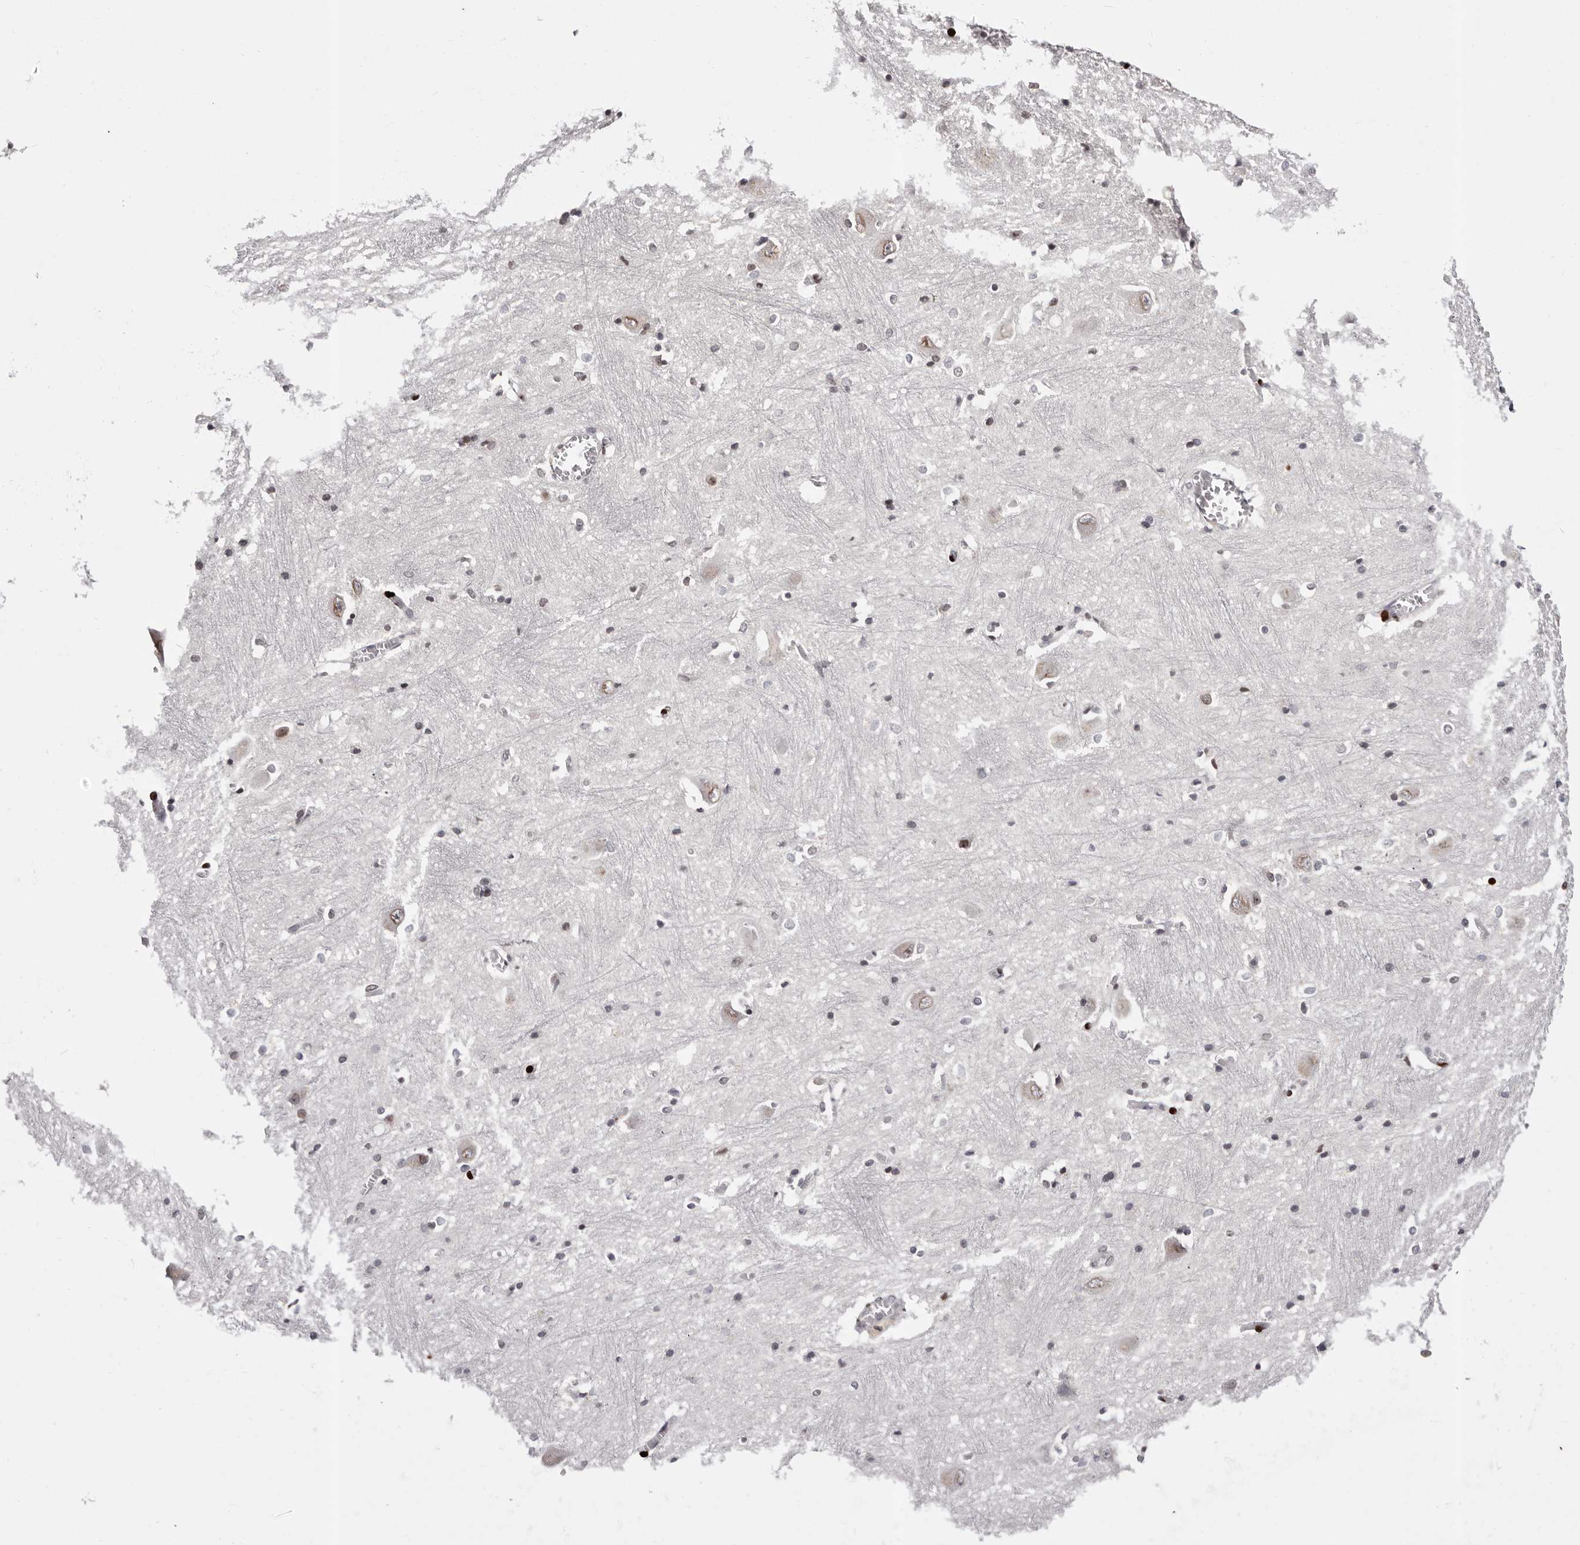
{"staining": {"intensity": "moderate", "quantity": "<25%", "location": "nuclear"}, "tissue": "caudate", "cell_type": "Glial cells", "image_type": "normal", "snomed": [{"axis": "morphology", "description": "Normal tissue, NOS"}, {"axis": "topography", "description": "Lateral ventricle wall"}], "caption": "This histopathology image reveals normal caudate stained with immunohistochemistry to label a protein in brown. The nuclear of glial cells show moderate positivity for the protein. Nuclei are counter-stained blue.", "gene": "NUP153", "patient": {"sex": "male", "age": 37}}